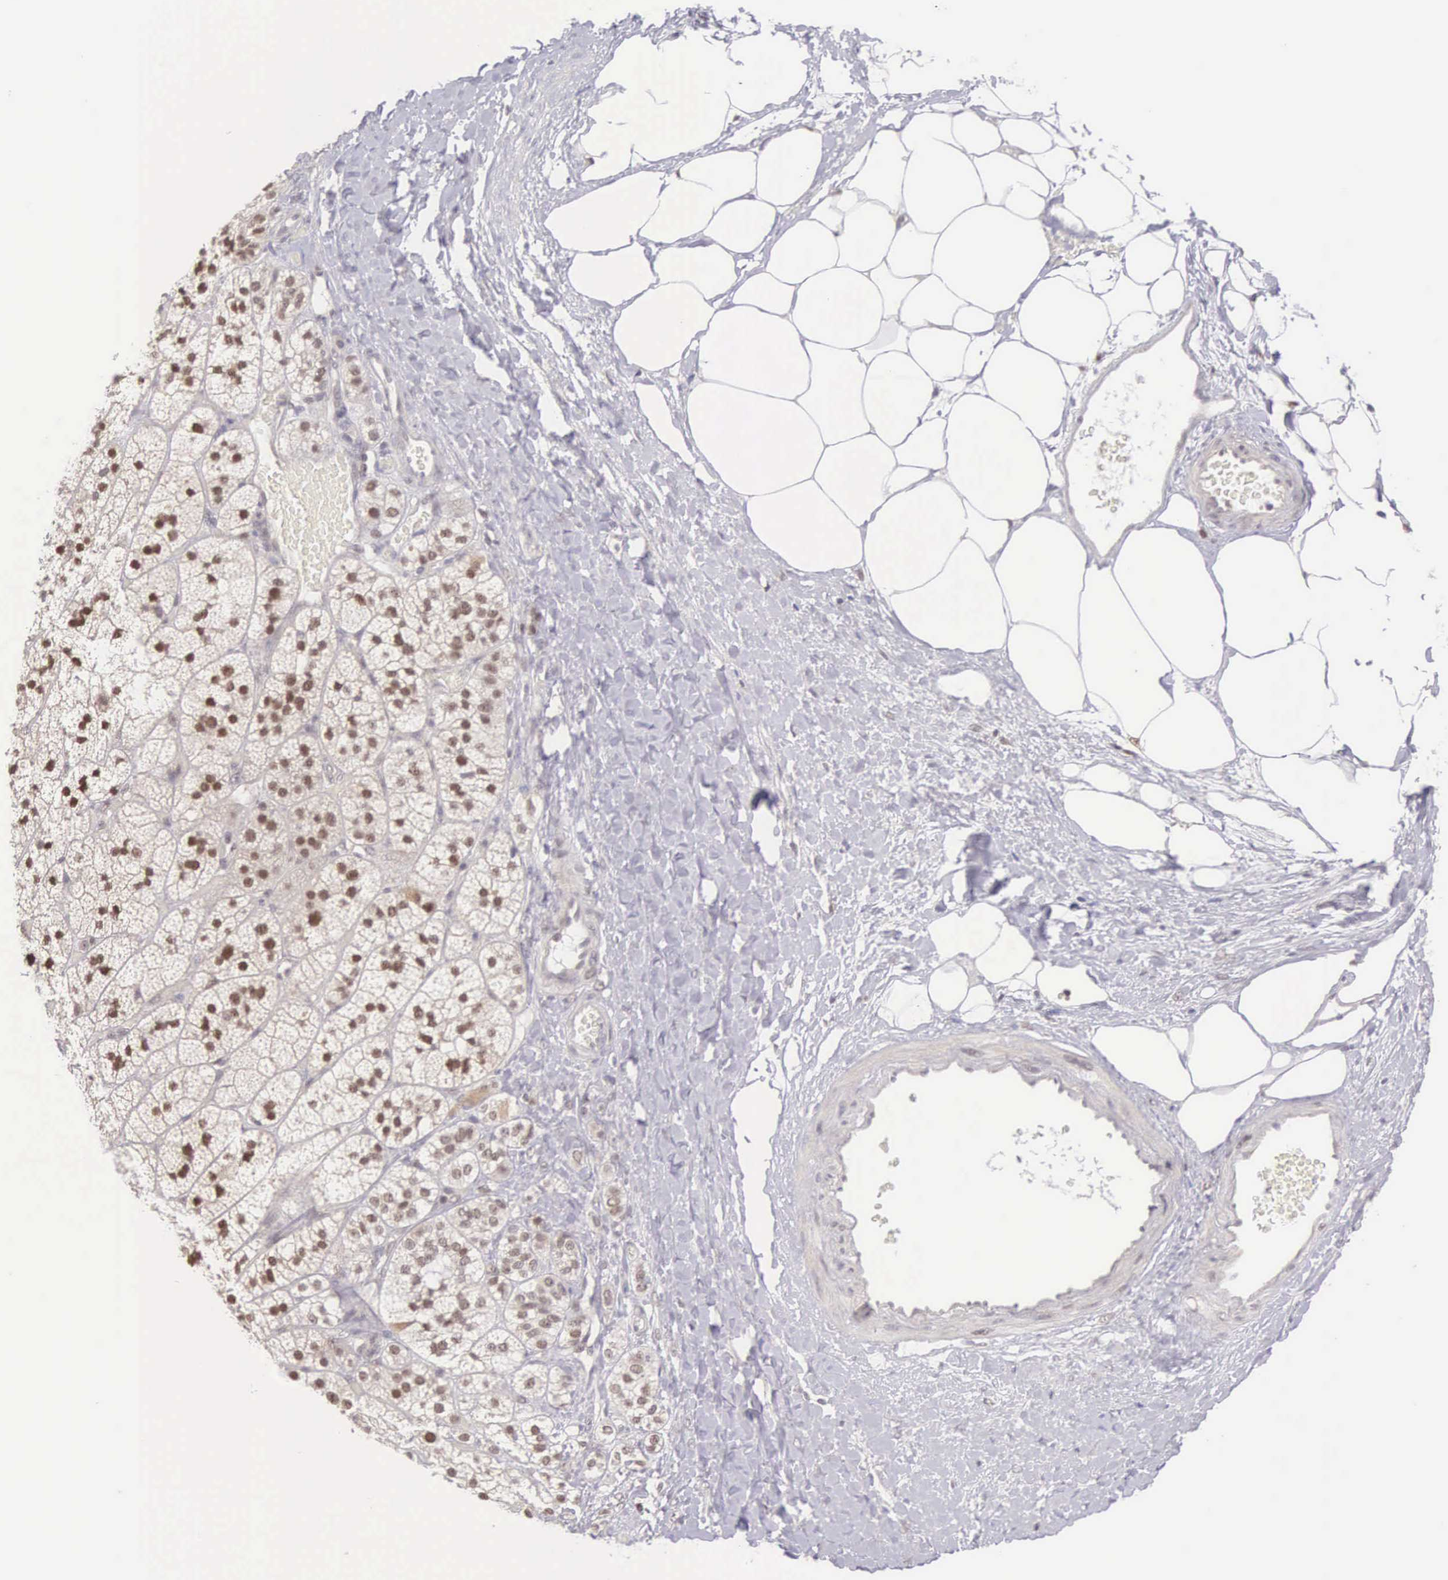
{"staining": {"intensity": "strong", "quantity": ">75%", "location": "nuclear"}, "tissue": "adrenal gland", "cell_type": "Glandular cells", "image_type": "normal", "snomed": [{"axis": "morphology", "description": "Normal tissue, NOS"}, {"axis": "topography", "description": "Adrenal gland"}], "caption": "Immunohistochemistry (IHC) of benign human adrenal gland exhibits high levels of strong nuclear positivity in about >75% of glandular cells. The protein of interest is stained brown, and the nuclei are stained in blue (DAB IHC with brightfield microscopy, high magnification).", "gene": "CCDC117", "patient": {"sex": "male", "age": 57}}